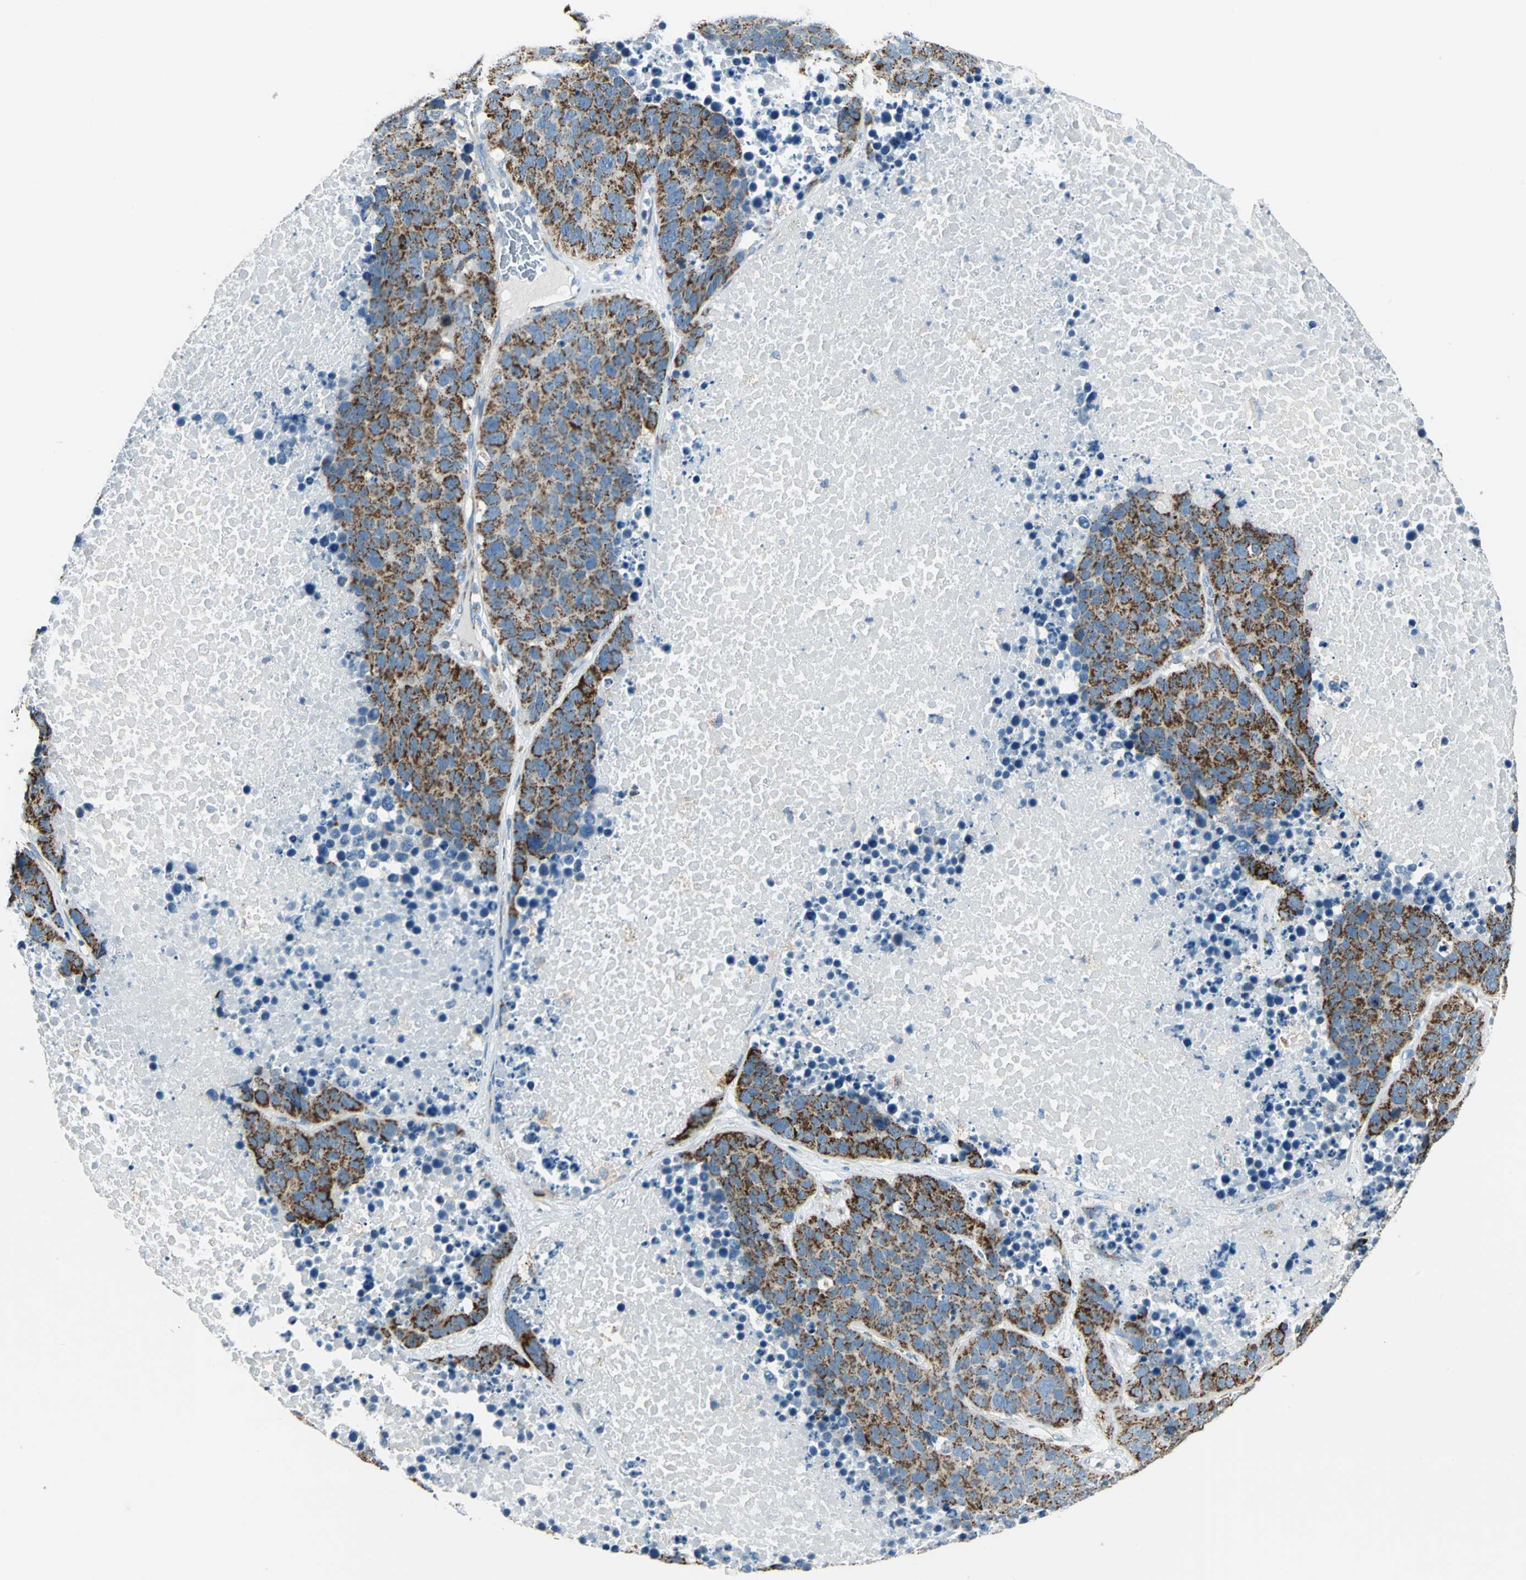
{"staining": {"intensity": "strong", "quantity": ">75%", "location": "cytoplasmic/membranous"}, "tissue": "carcinoid", "cell_type": "Tumor cells", "image_type": "cancer", "snomed": [{"axis": "morphology", "description": "Carcinoid, malignant, NOS"}, {"axis": "topography", "description": "Lung"}], "caption": "An image of human carcinoid stained for a protein shows strong cytoplasmic/membranous brown staining in tumor cells. The staining was performed using DAB, with brown indicating positive protein expression. Nuclei are stained blue with hematoxylin.", "gene": "ACADM", "patient": {"sex": "male", "age": 60}}